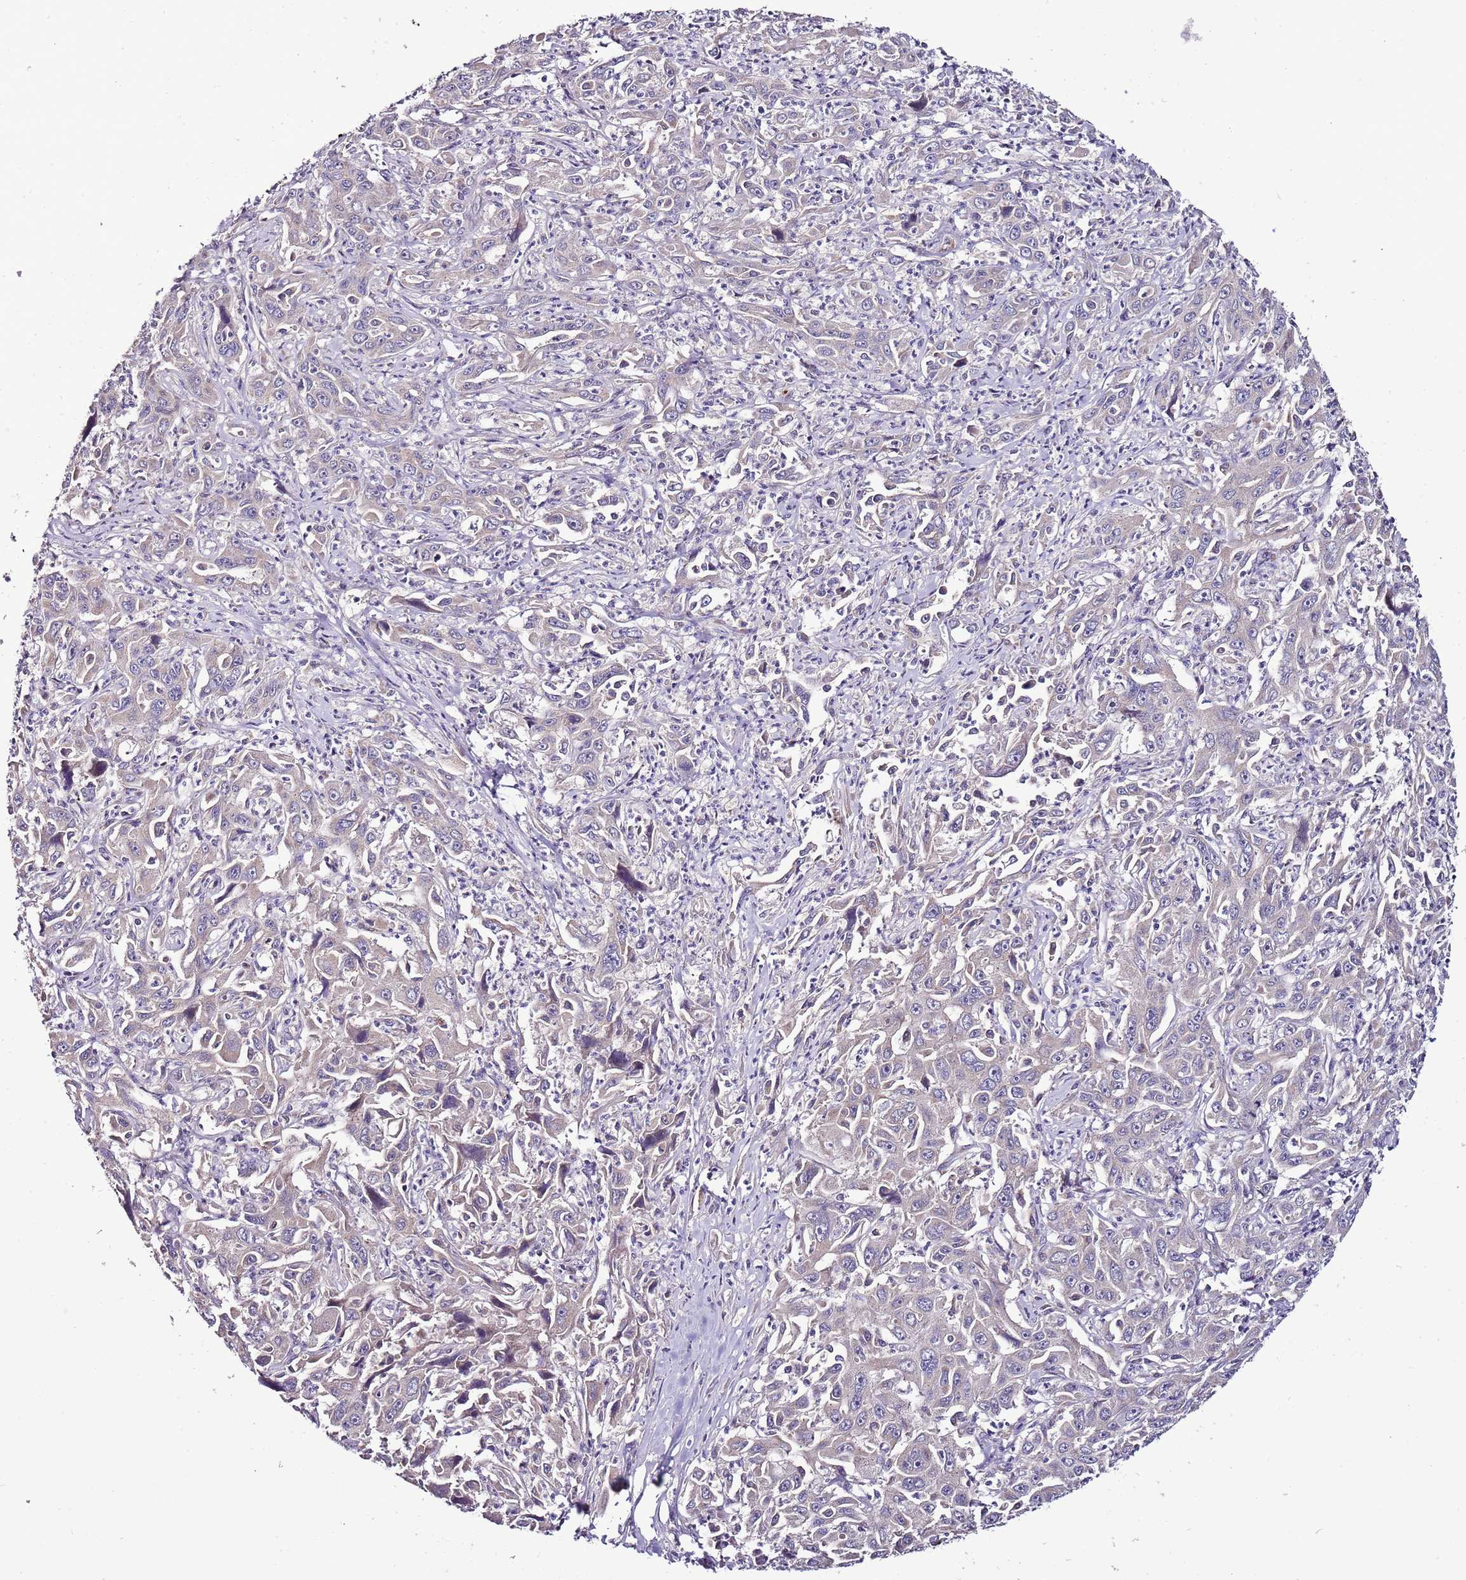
{"staining": {"intensity": "negative", "quantity": "none", "location": "none"}, "tissue": "liver cancer", "cell_type": "Tumor cells", "image_type": "cancer", "snomed": [{"axis": "morphology", "description": "Carcinoma, Hepatocellular, NOS"}, {"axis": "topography", "description": "Liver"}], "caption": "Liver hepatocellular carcinoma was stained to show a protein in brown. There is no significant staining in tumor cells. The staining is performed using DAB brown chromogen with nuclei counter-stained in using hematoxylin.", "gene": "FAM20A", "patient": {"sex": "male", "age": 63}}